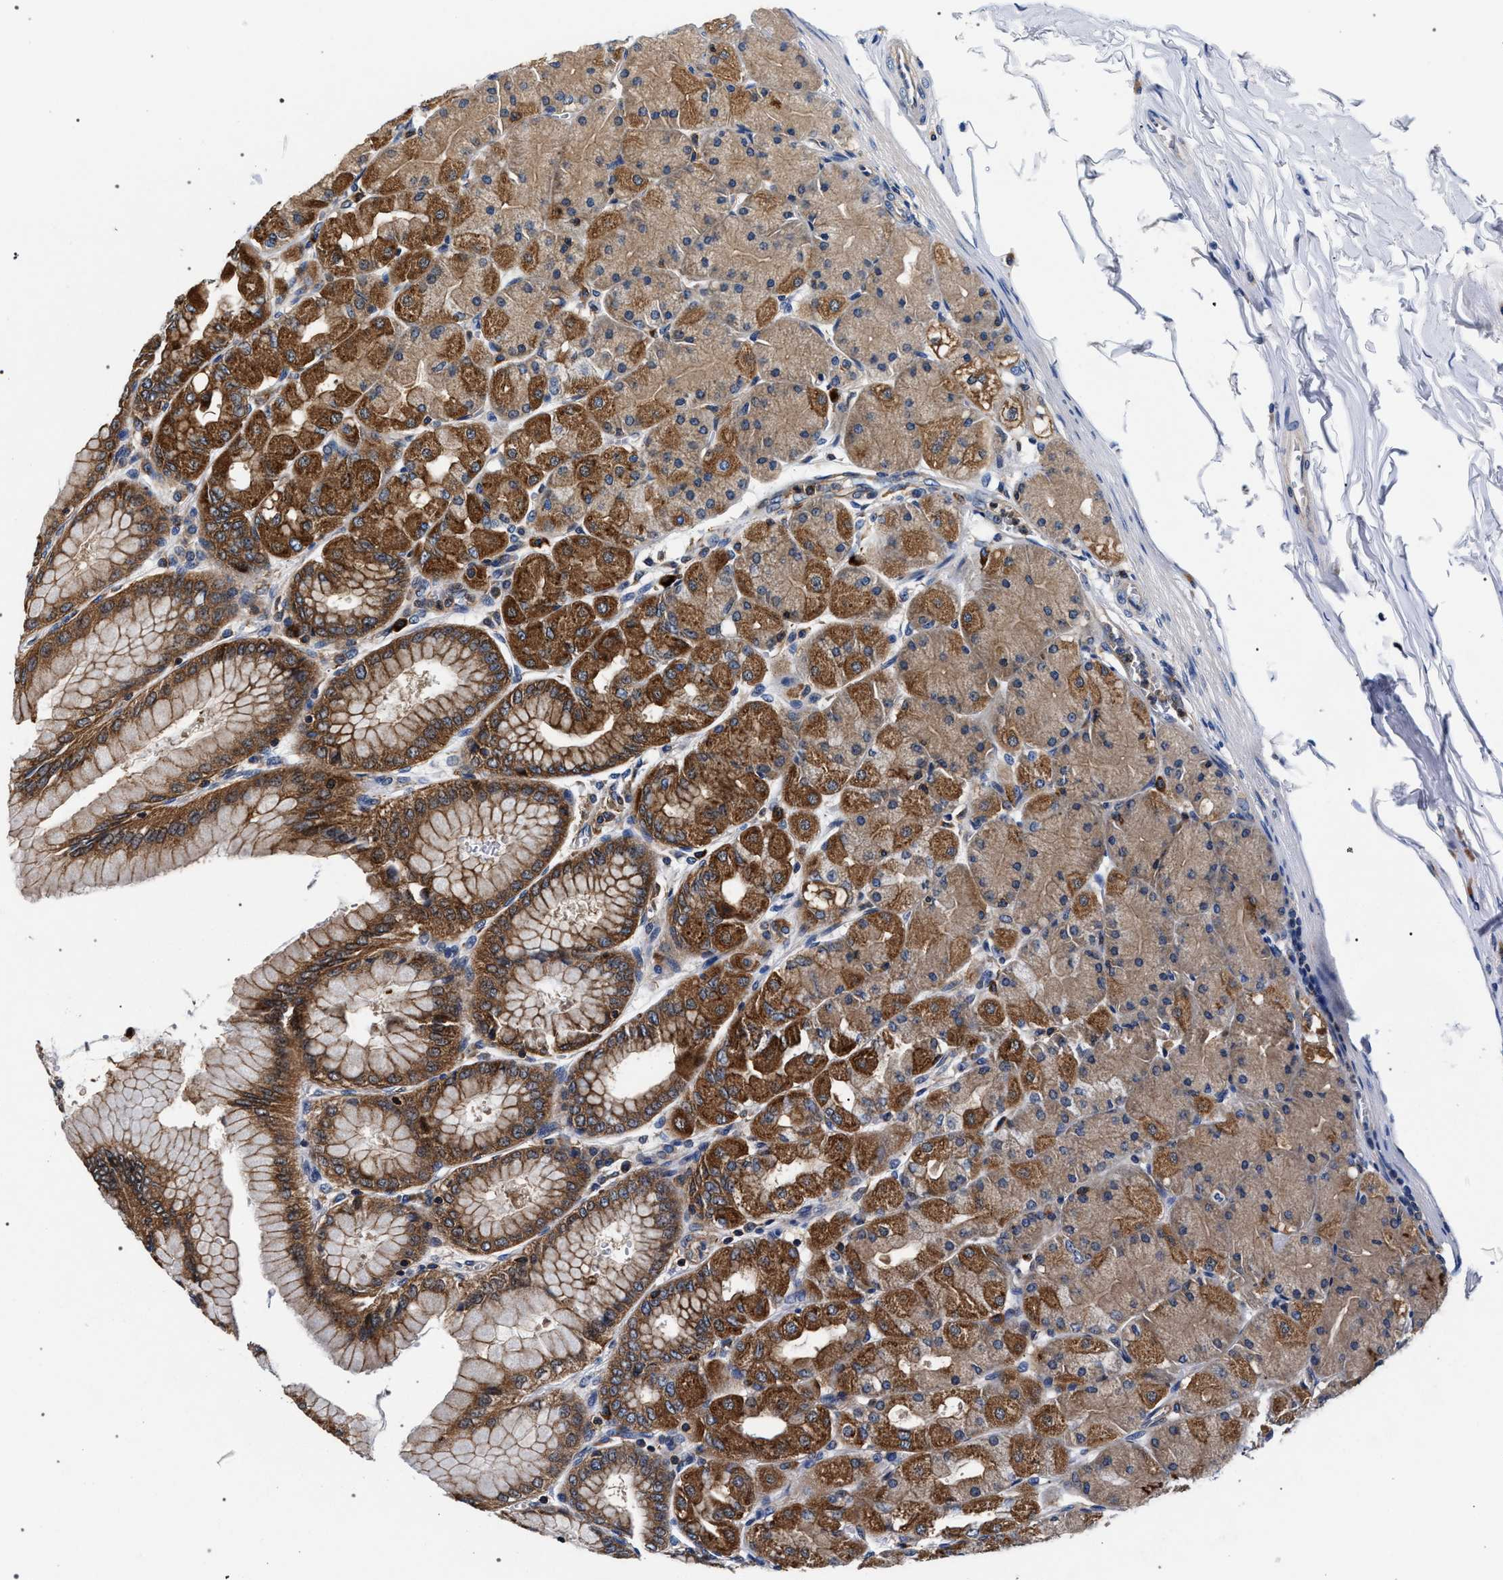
{"staining": {"intensity": "strong", "quantity": ">75%", "location": "cytoplasmic/membranous"}, "tissue": "stomach", "cell_type": "Glandular cells", "image_type": "normal", "snomed": [{"axis": "morphology", "description": "Normal tissue, NOS"}, {"axis": "topography", "description": "Stomach, upper"}], "caption": "A high amount of strong cytoplasmic/membranous staining is appreciated in approximately >75% of glandular cells in unremarkable stomach.", "gene": "LASP1", "patient": {"sex": "female", "age": 56}}